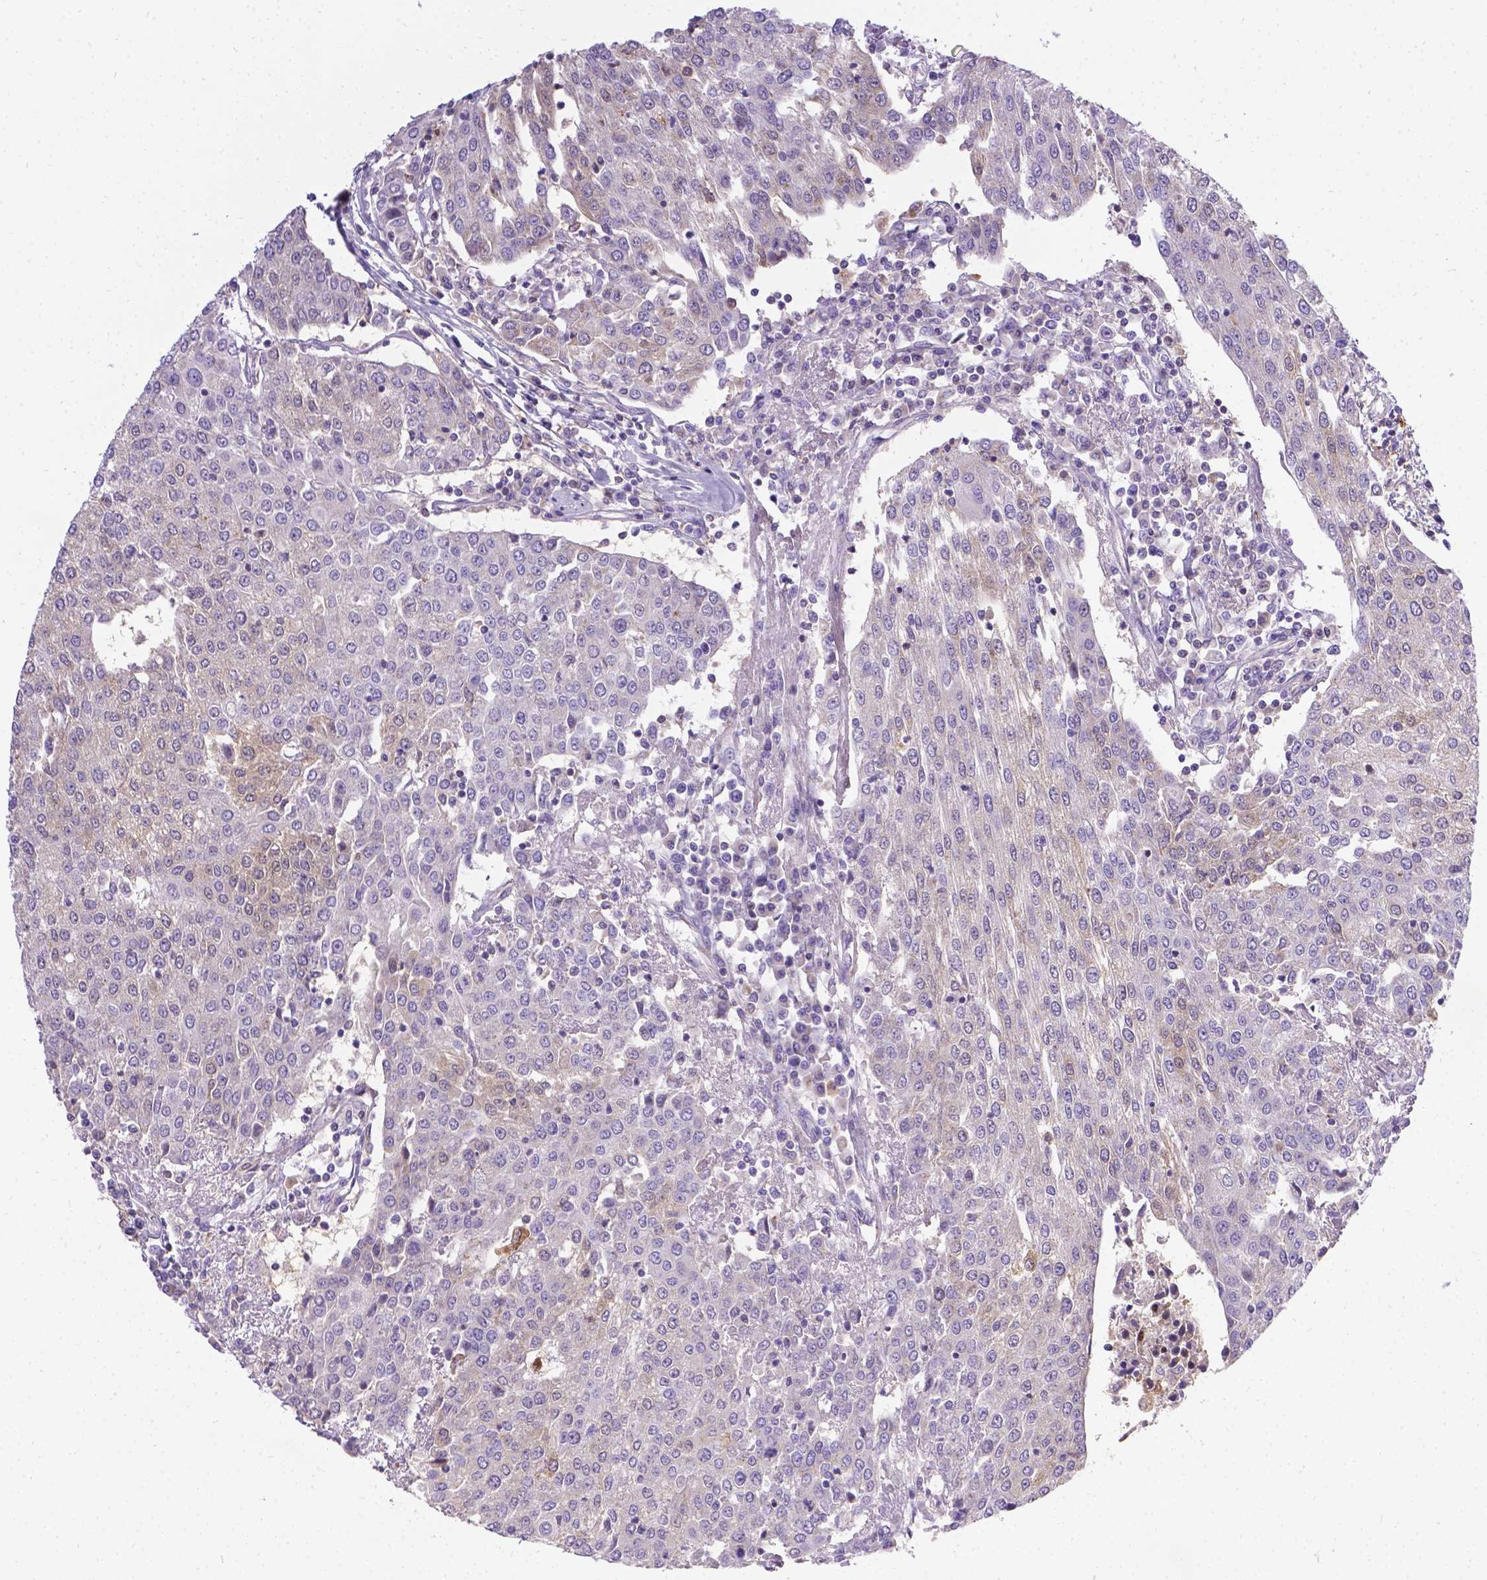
{"staining": {"intensity": "negative", "quantity": "none", "location": "none"}, "tissue": "urothelial cancer", "cell_type": "Tumor cells", "image_type": "cancer", "snomed": [{"axis": "morphology", "description": "Urothelial carcinoma, High grade"}, {"axis": "topography", "description": "Urinary bladder"}], "caption": "Image shows no protein staining in tumor cells of urothelial cancer tissue.", "gene": "TM4SF18", "patient": {"sex": "female", "age": 85}}